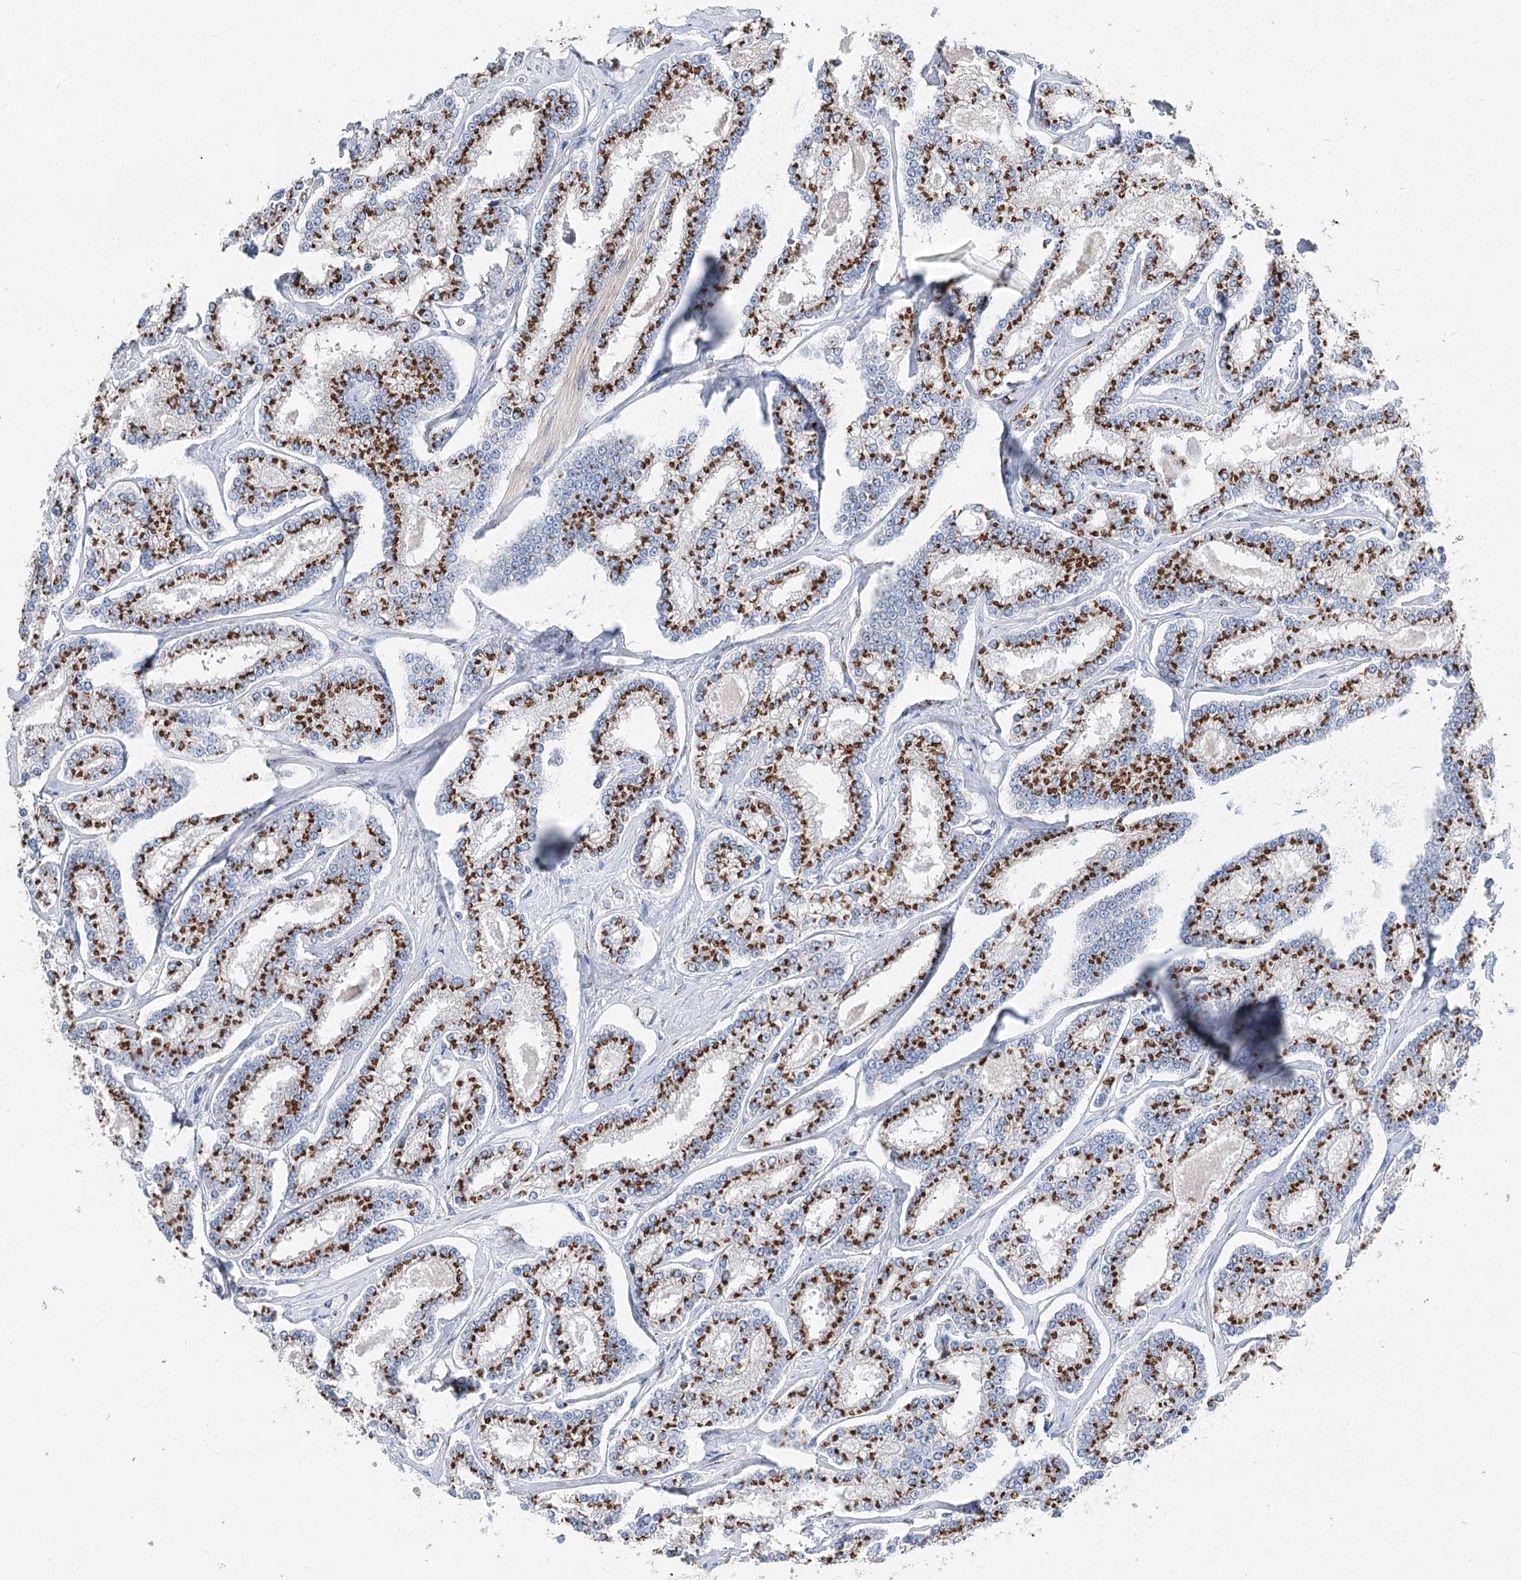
{"staining": {"intensity": "strong", "quantity": ">75%", "location": "cytoplasmic/membranous"}, "tissue": "prostate cancer", "cell_type": "Tumor cells", "image_type": "cancer", "snomed": [{"axis": "morphology", "description": "Normal tissue, NOS"}, {"axis": "morphology", "description": "Adenocarcinoma, High grade"}, {"axis": "topography", "description": "Prostate"}], "caption": "Prostate high-grade adenocarcinoma tissue exhibits strong cytoplasmic/membranous expression in approximately >75% of tumor cells, visualized by immunohistochemistry.", "gene": "TMEM165", "patient": {"sex": "male", "age": 83}}